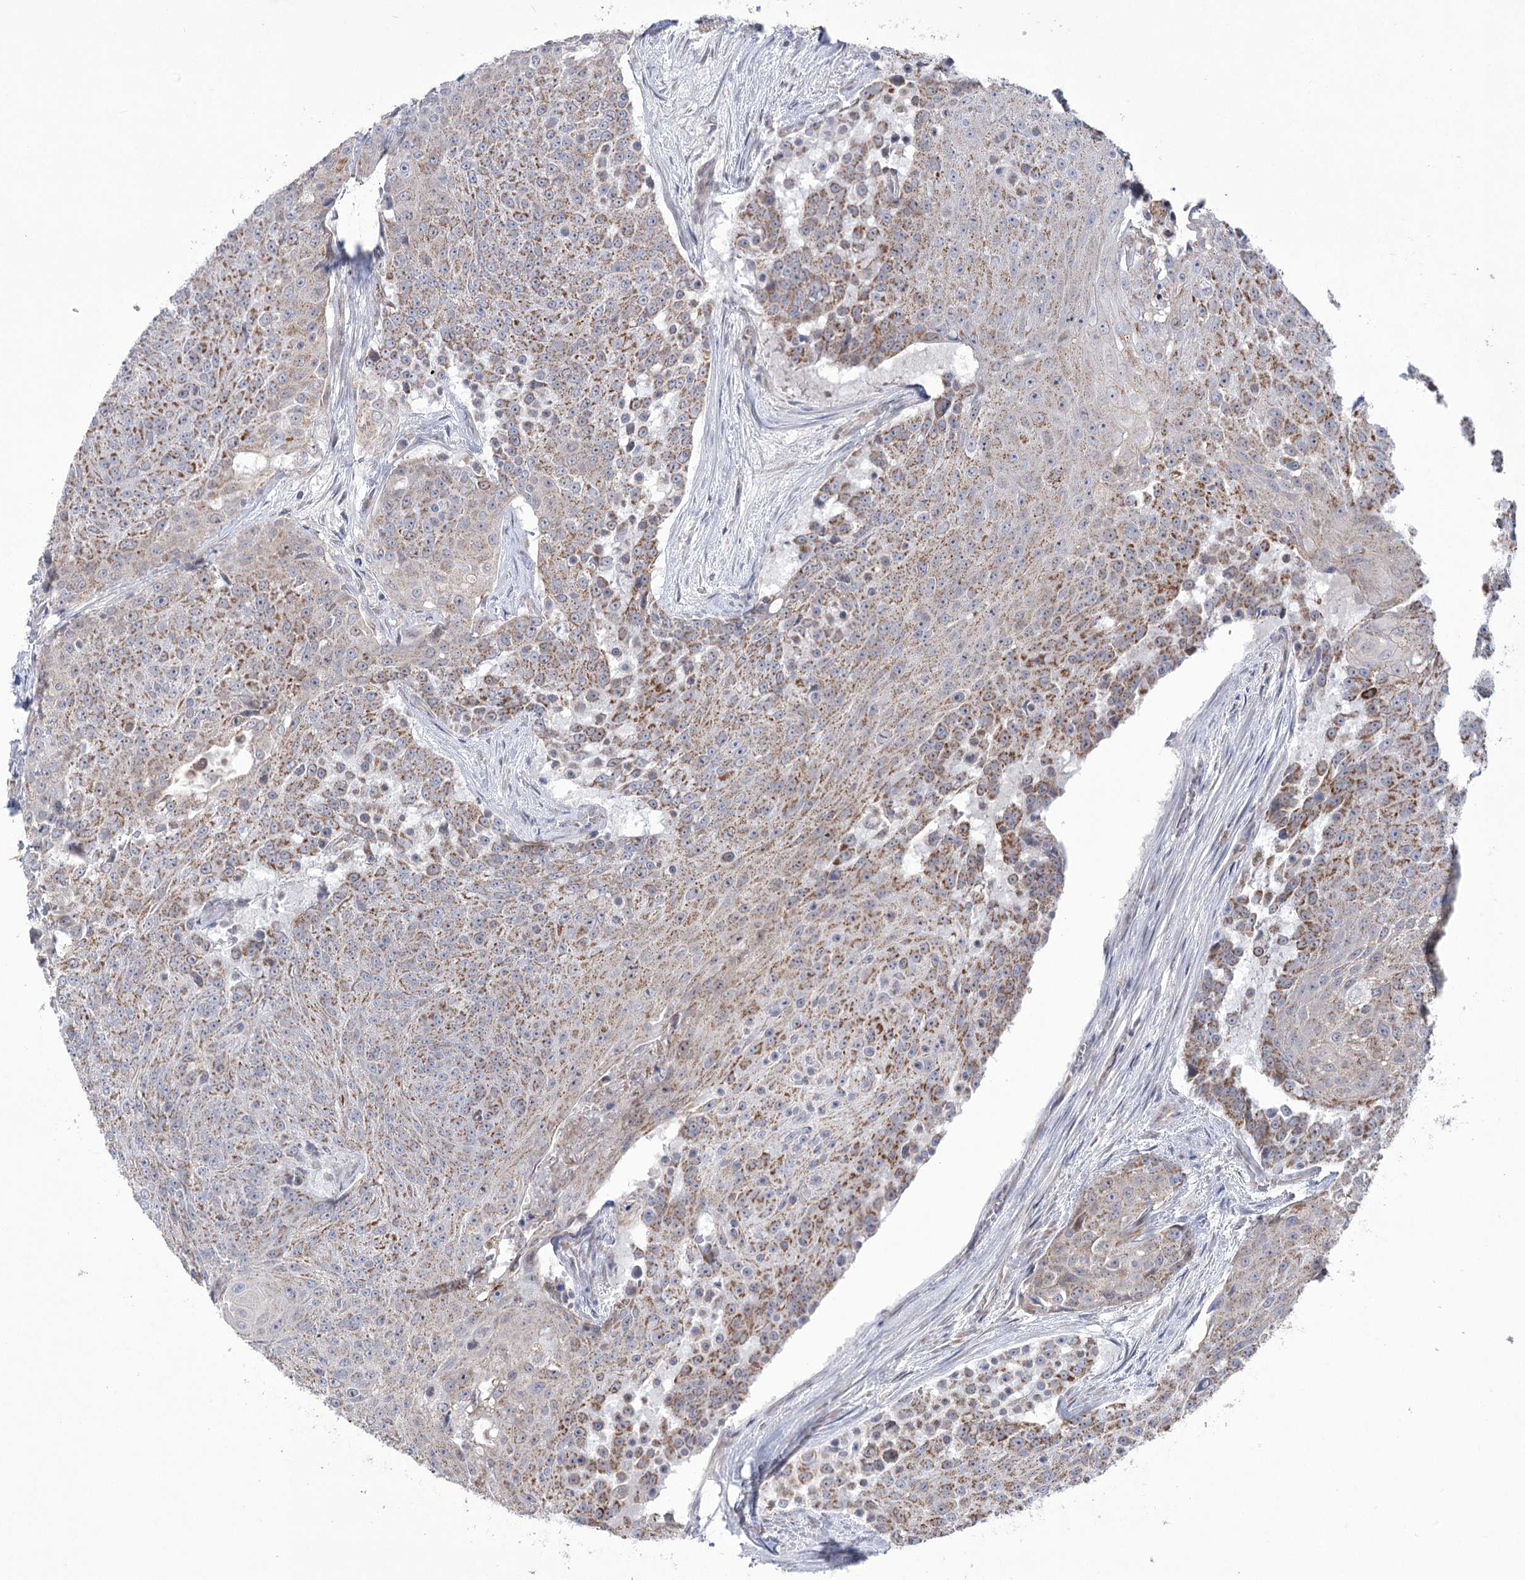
{"staining": {"intensity": "moderate", "quantity": "25%-75%", "location": "cytoplasmic/membranous"}, "tissue": "urothelial cancer", "cell_type": "Tumor cells", "image_type": "cancer", "snomed": [{"axis": "morphology", "description": "Urothelial carcinoma, High grade"}, {"axis": "topography", "description": "Urinary bladder"}], "caption": "IHC of human urothelial cancer displays medium levels of moderate cytoplasmic/membranous expression in approximately 25%-75% of tumor cells. (Stains: DAB in brown, nuclei in blue, Microscopy: brightfield microscopy at high magnification).", "gene": "ECHDC3", "patient": {"sex": "female", "age": 63}}